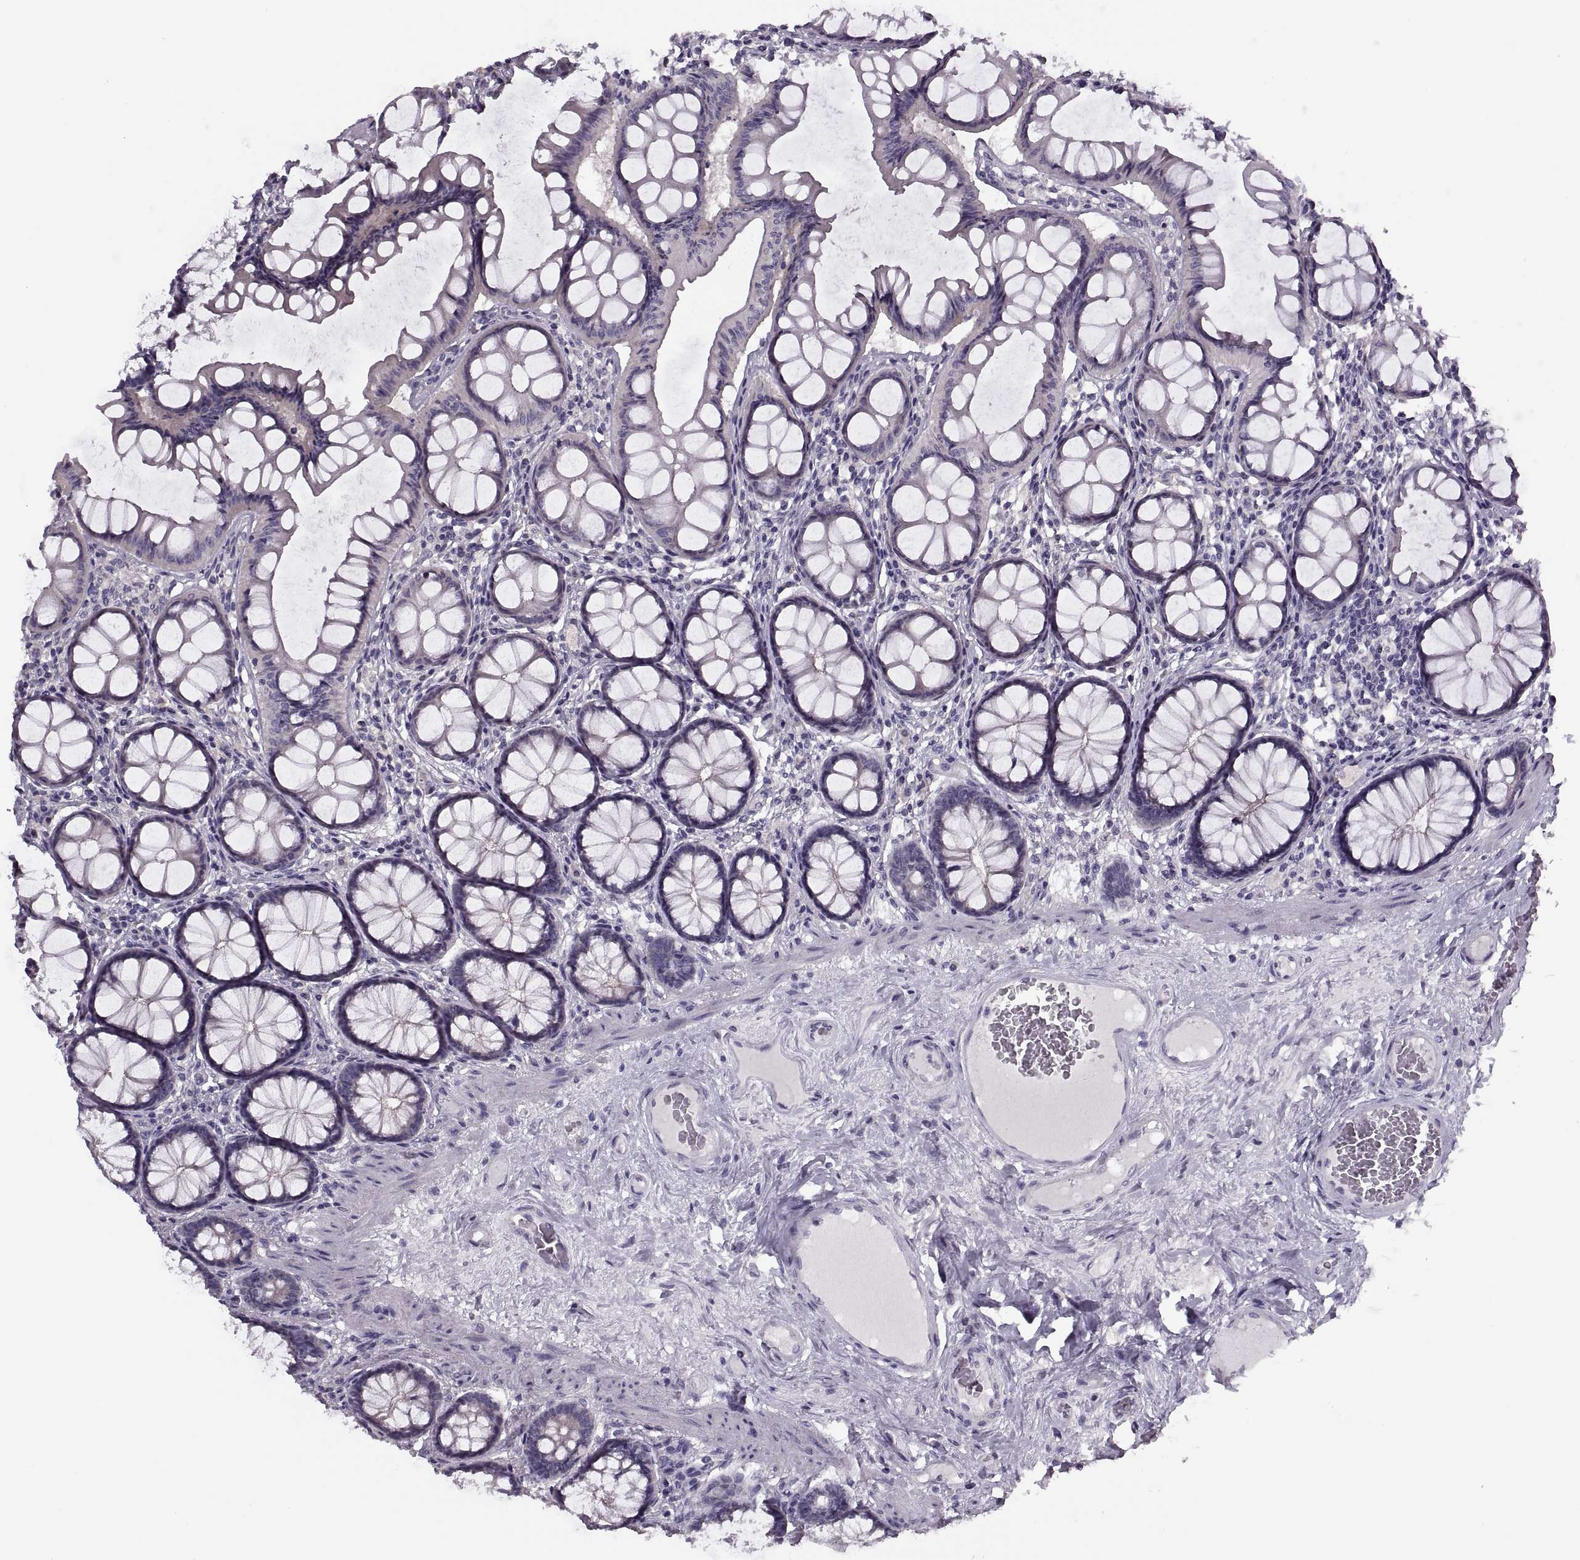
{"staining": {"intensity": "negative", "quantity": "none", "location": "none"}, "tissue": "colon", "cell_type": "Endothelial cells", "image_type": "normal", "snomed": [{"axis": "morphology", "description": "Normal tissue, NOS"}, {"axis": "topography", "description": "Colon"}], "caption": "High magnification brightfield microscopy of normal colon stained with DAB (3,3'-diaminobenzidine) (brown) and counterstained with hematoxylin (blue): endothelial cells show no significant staining.", "gene": "PRSS54", "patient": {"sex": "female", "age": 65}}